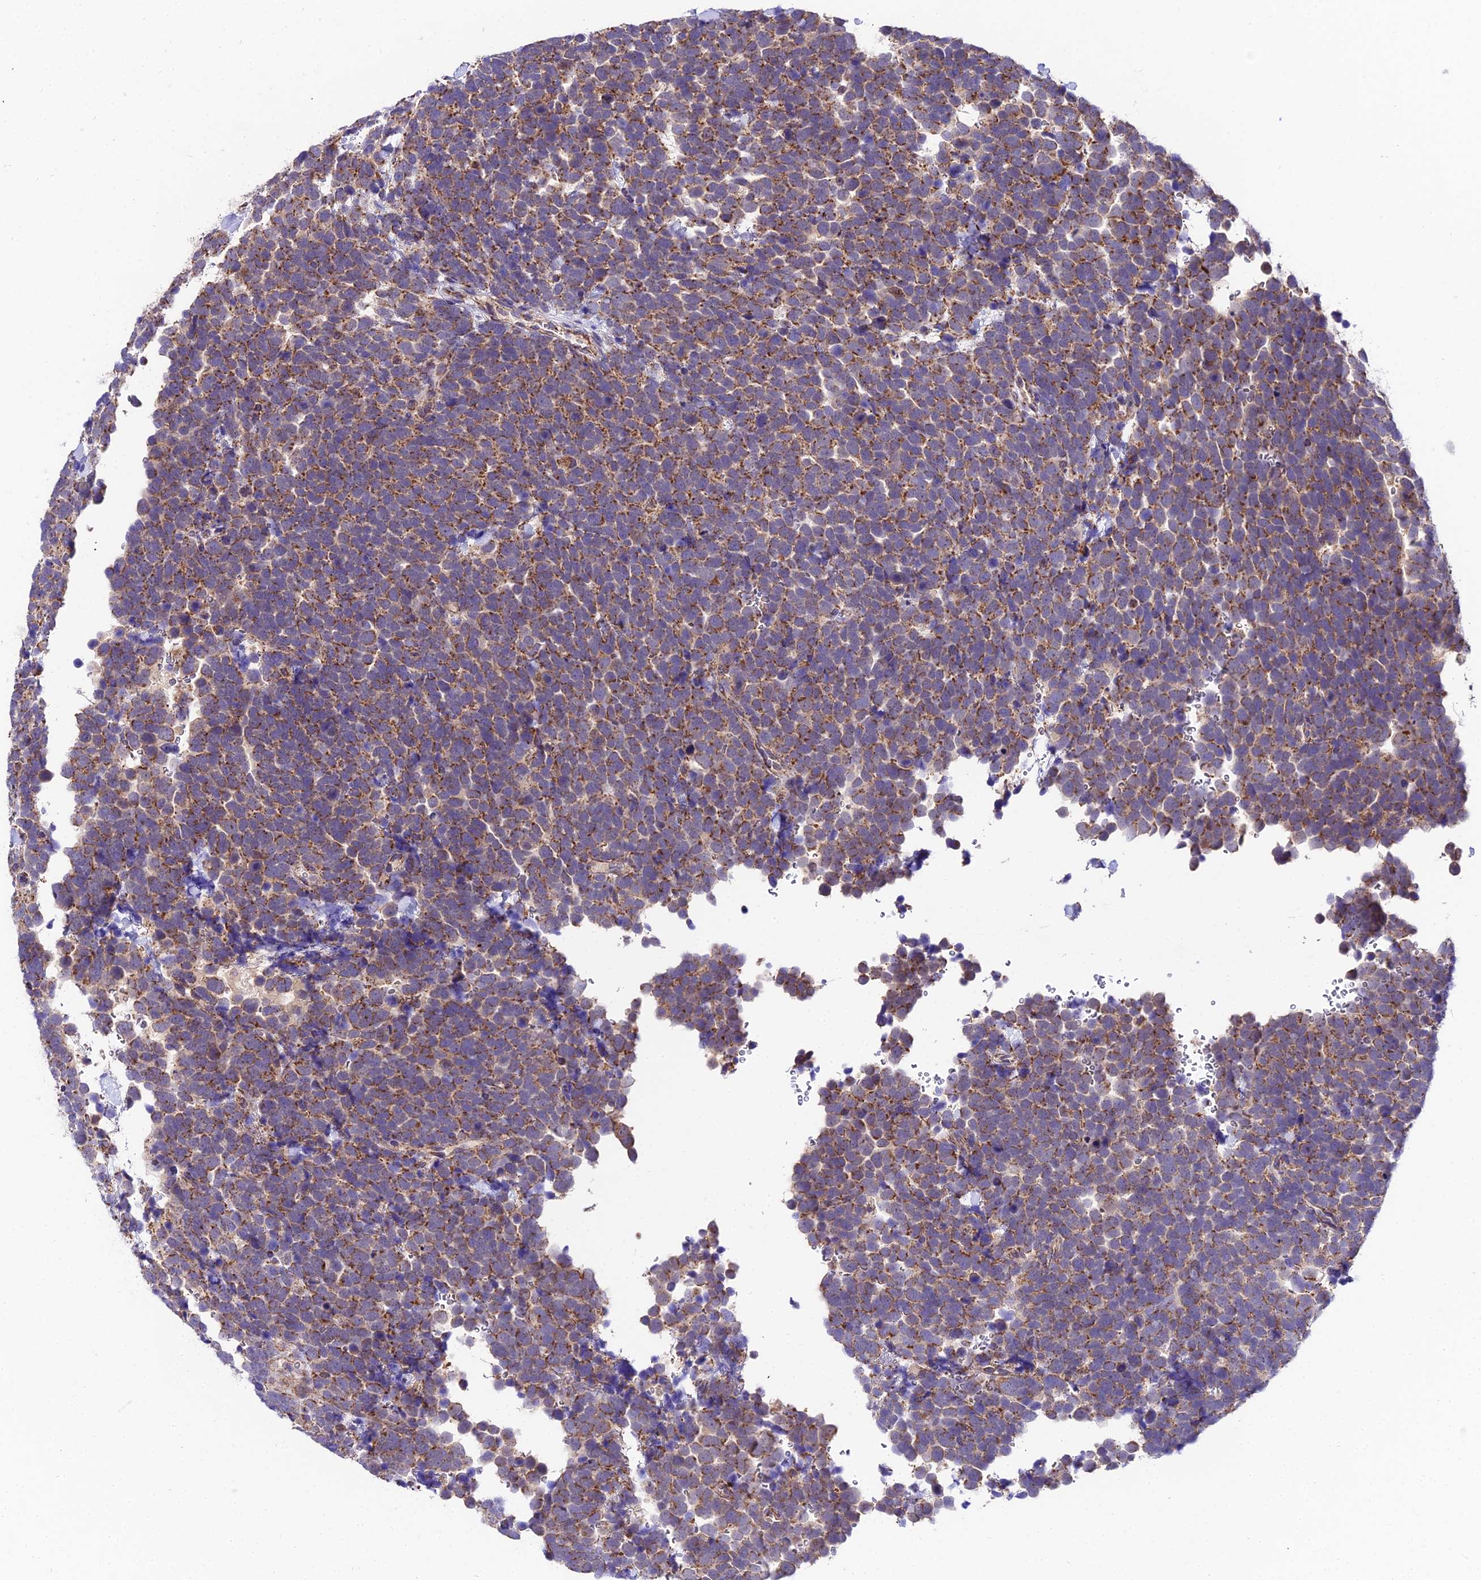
{"staining": {"intensity": "moderate", "quantity": ">75%", "location": "cytoplasmic/membranous"}, "tissue": "urothelial cancer", "cell_type": "Tumor cells", "image_type": "cancer", "snomed": [{"axis": "morphology", "description": "Urothelial carcinoma, High grade"}, {"axis": "topography", "description": "Urinary bladder"}], "caption": "This histopathology image exhibits immunohistochemistry staining of human urothelial cancer, with medium moderate cytoplasmic/membranous expression in approximately >75% of tumor cells.", "gene": "PSMD2", "patient": {"sex": "female", "age": 82}}